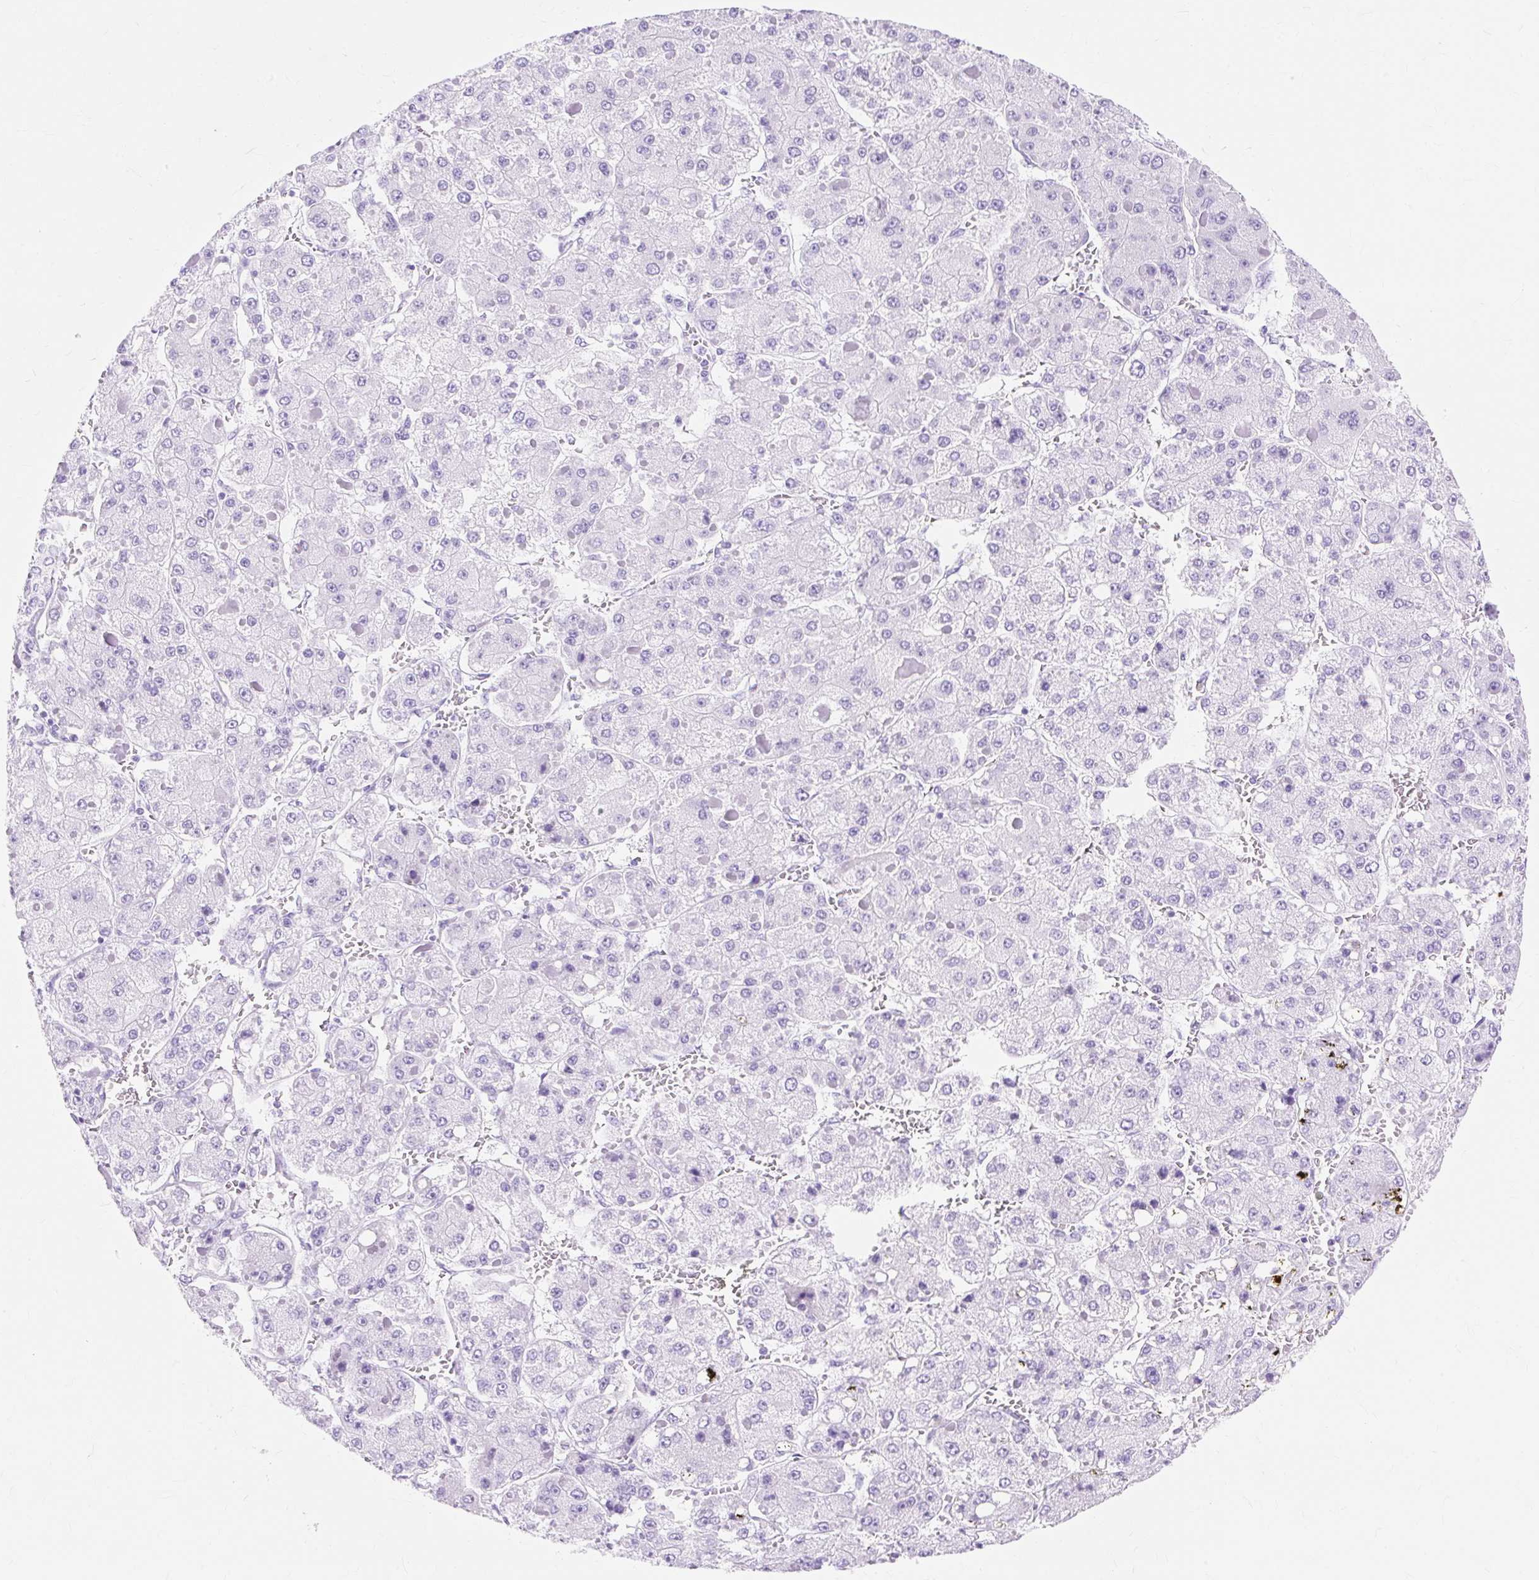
{"staining": {"intensity": "negative", "quantity": "none", "location": "none"}, "tissue": "liver cancer", "cell_type": "Tumor cells", "image_type": "cancer", "snomed": [{"axis": "morphology", "description": "Carcinoma, Hepatocellular, NOS"}, {"axis": "topography", "description": "Liver"}], "caption": "An image of human liver hepatocellular carcinoma is negative for staining in tumor cells.", "gene": "MBP", "patient": {"sex": "female", "age": 73}}